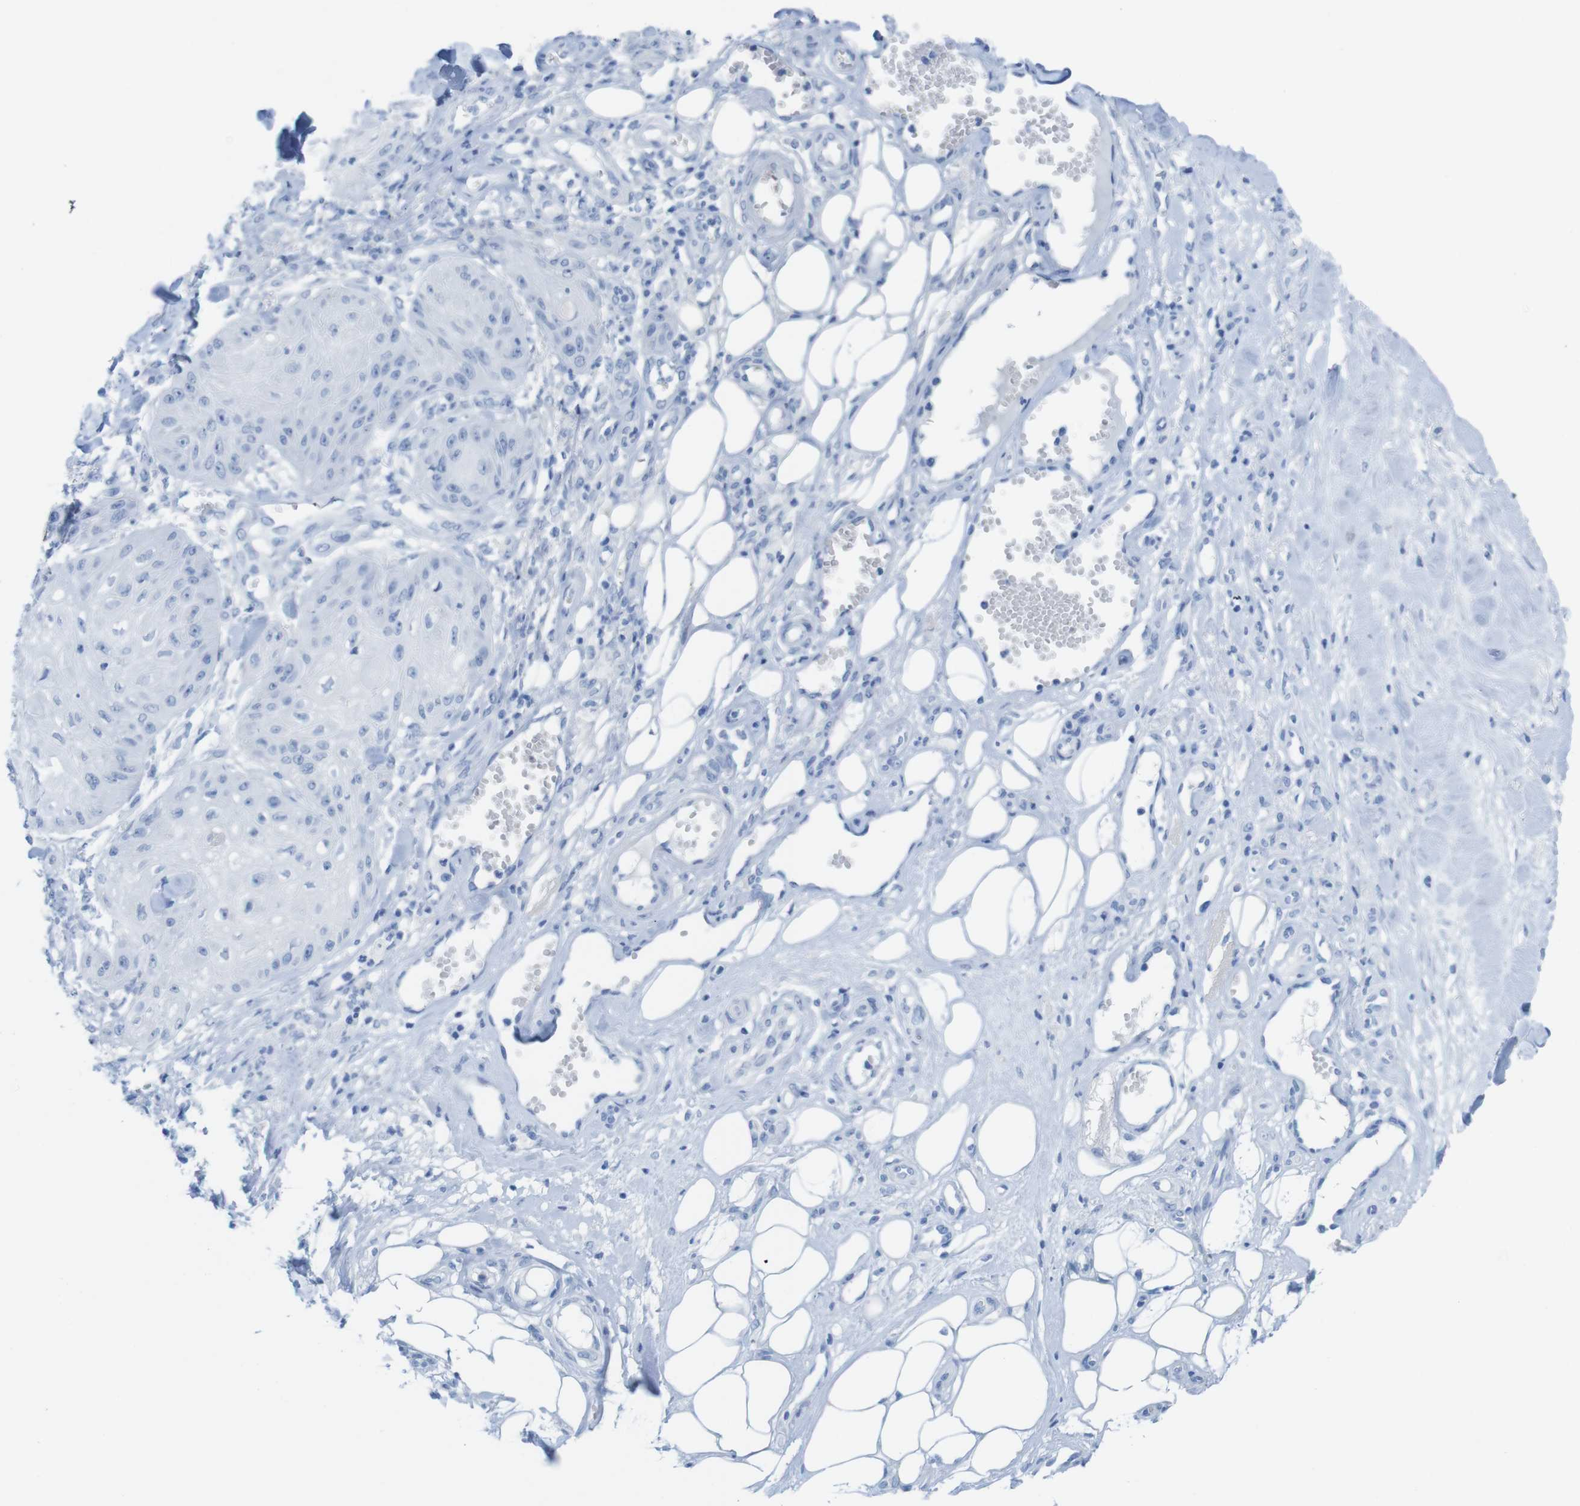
{"staining": {"intensity": "negative", "quantity": "none", "location": "none"}, "tissue": "skin cancer", "cell_type": "Tumor cells", "image_type": "cancer", "snomed": [{"axis": "morphology", "description": "Squamous cell carcinoma, NOS"}, {"axis": "topography", "description": "Skin"}], "caption": "Tumor cells show no significant staining in squamous cell carcinoma (skin). (Immunohistochemistry (ihc), brightfield microscopy, high magnification).", "gene": "MYH7", "patient": {"sex": "male", "age": 74}}